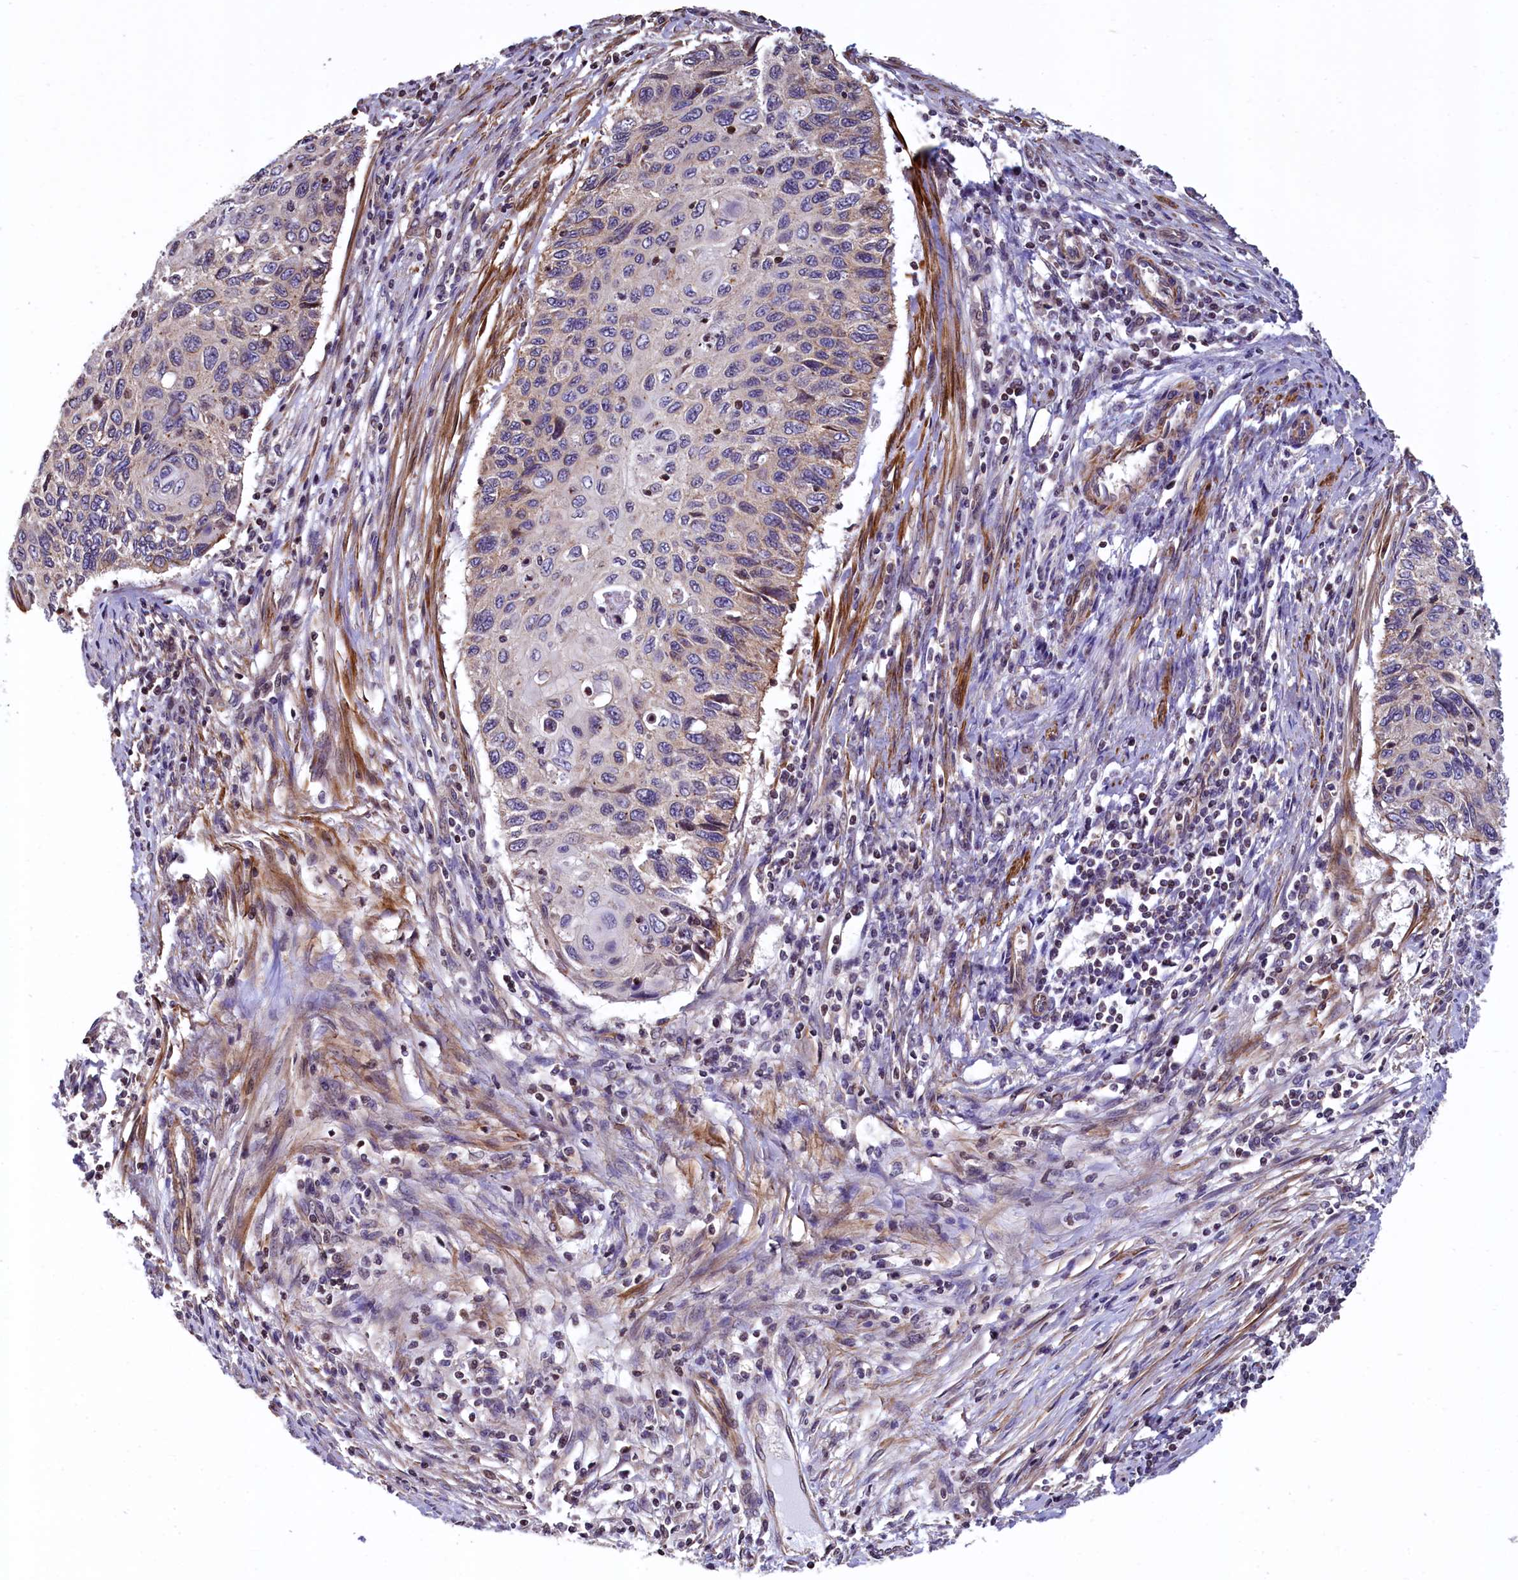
{"staining": {"intensity": "weak", "quantity": "<25%", "location": "cytoplasmic/membranous"}, "tissue": "cervical cancer", "cell_type": "Tumor cells", "image_type": "cancer", "snomed": [{"axis": "morphology", "description": "Squamous cell carcinoma, NOS"}, {"axis": "topography", "description": "Cervix"}], "caption": "Cervical cancer was stained to show a protein in brown. There is no significant positivity in tumor cells.", "gene": "ZNF2", "patient": {"sex": "female", "age": 70}}